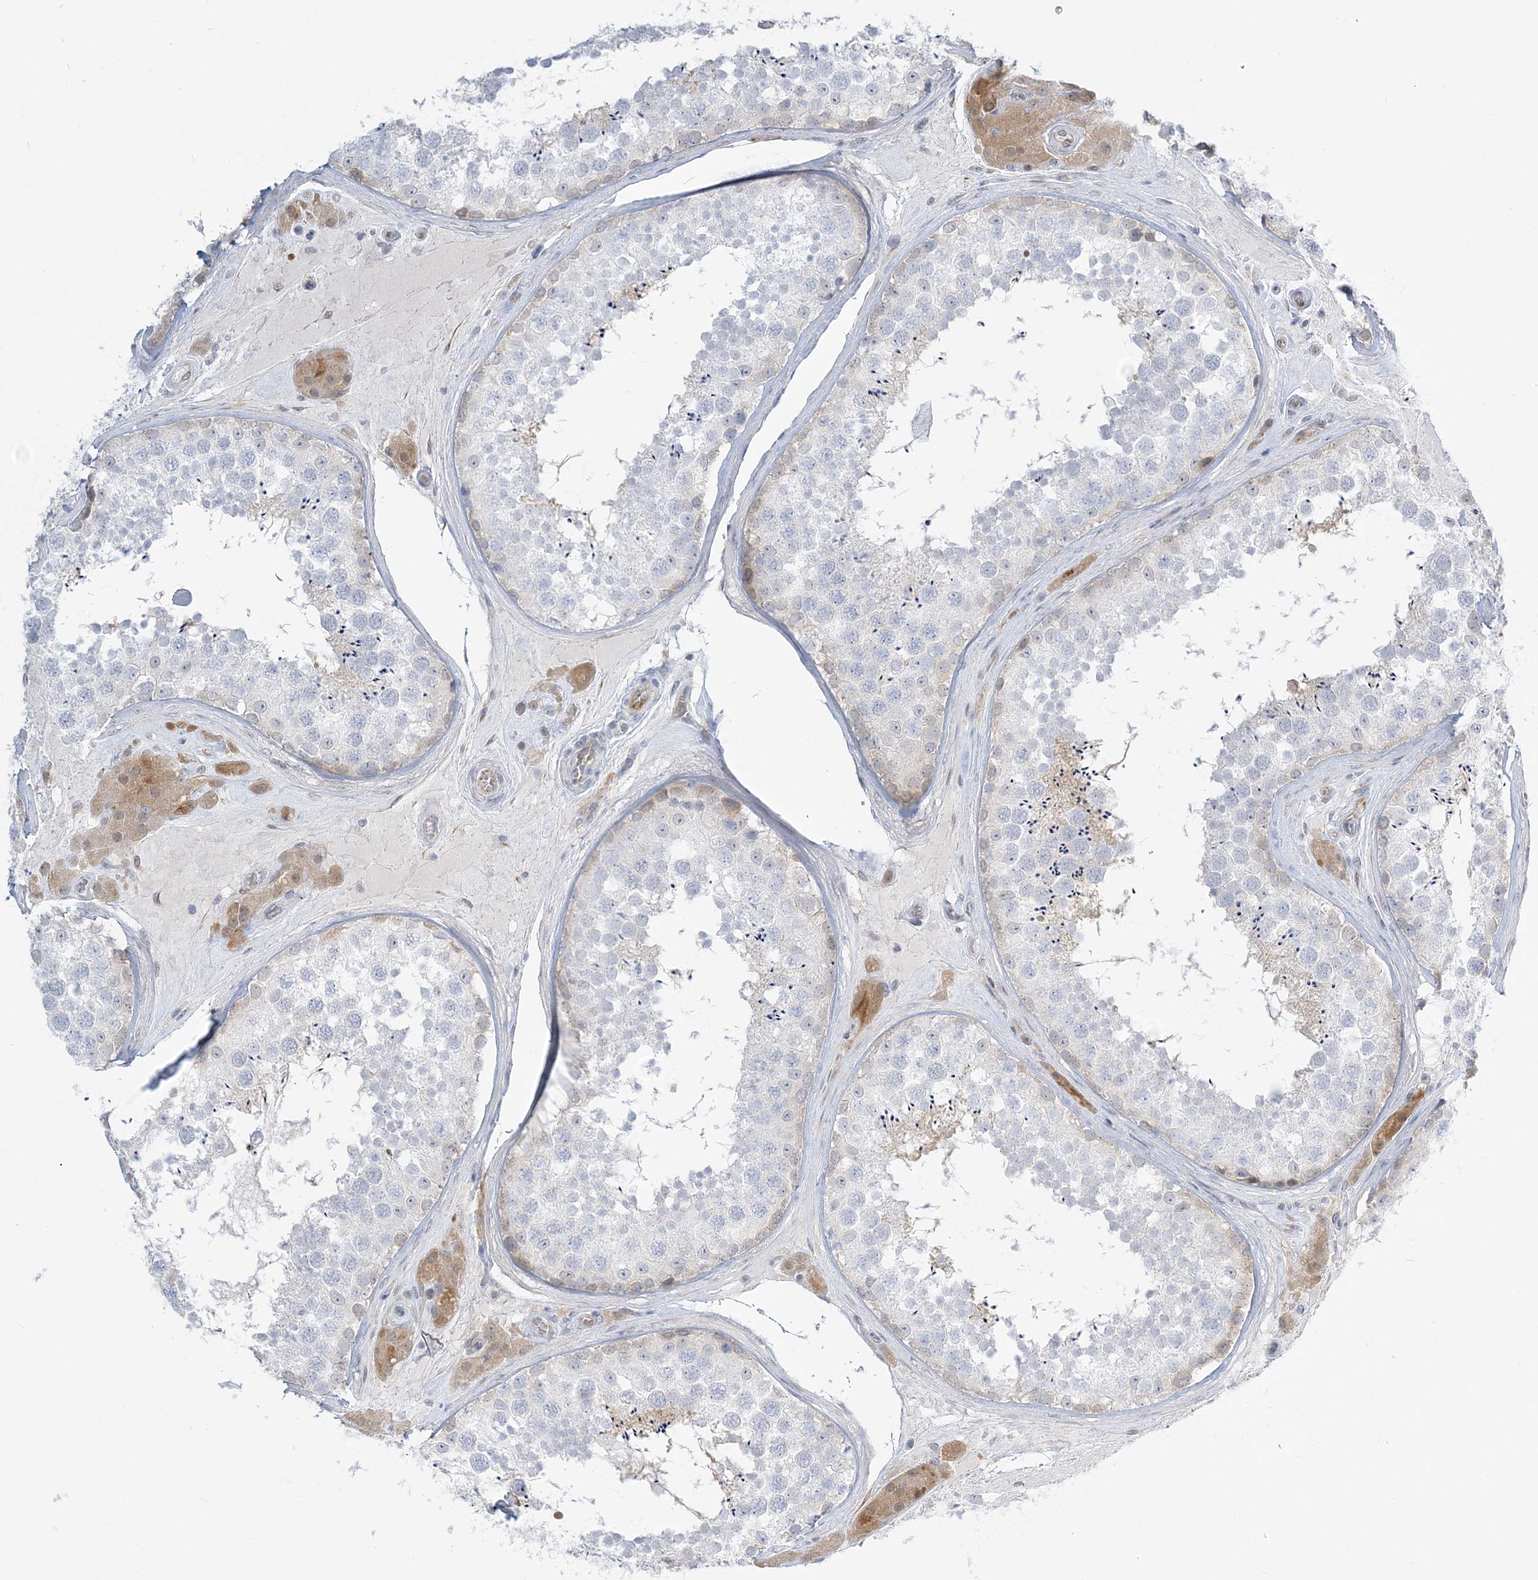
{"staining": {"intensity": "weak", "quantity": "<25%", "location": "cytoplasmic/membranous"}, "tissue": "testis", "cell_type": "Cells in seminiferous ducts", "image_type": "normal", "snomed": [{"axis": "morphology", "description": "Normal tissue, NOS"}, {"axis": "topography", "description": "Testis"}], "caption": "Immunohistochemistry image of normal testis: testis stained with DAB displays no significant protein expression in cells in seminiferous ducts.", "gene": "THADA", "patient": {"sex": "male", "age": 46}}